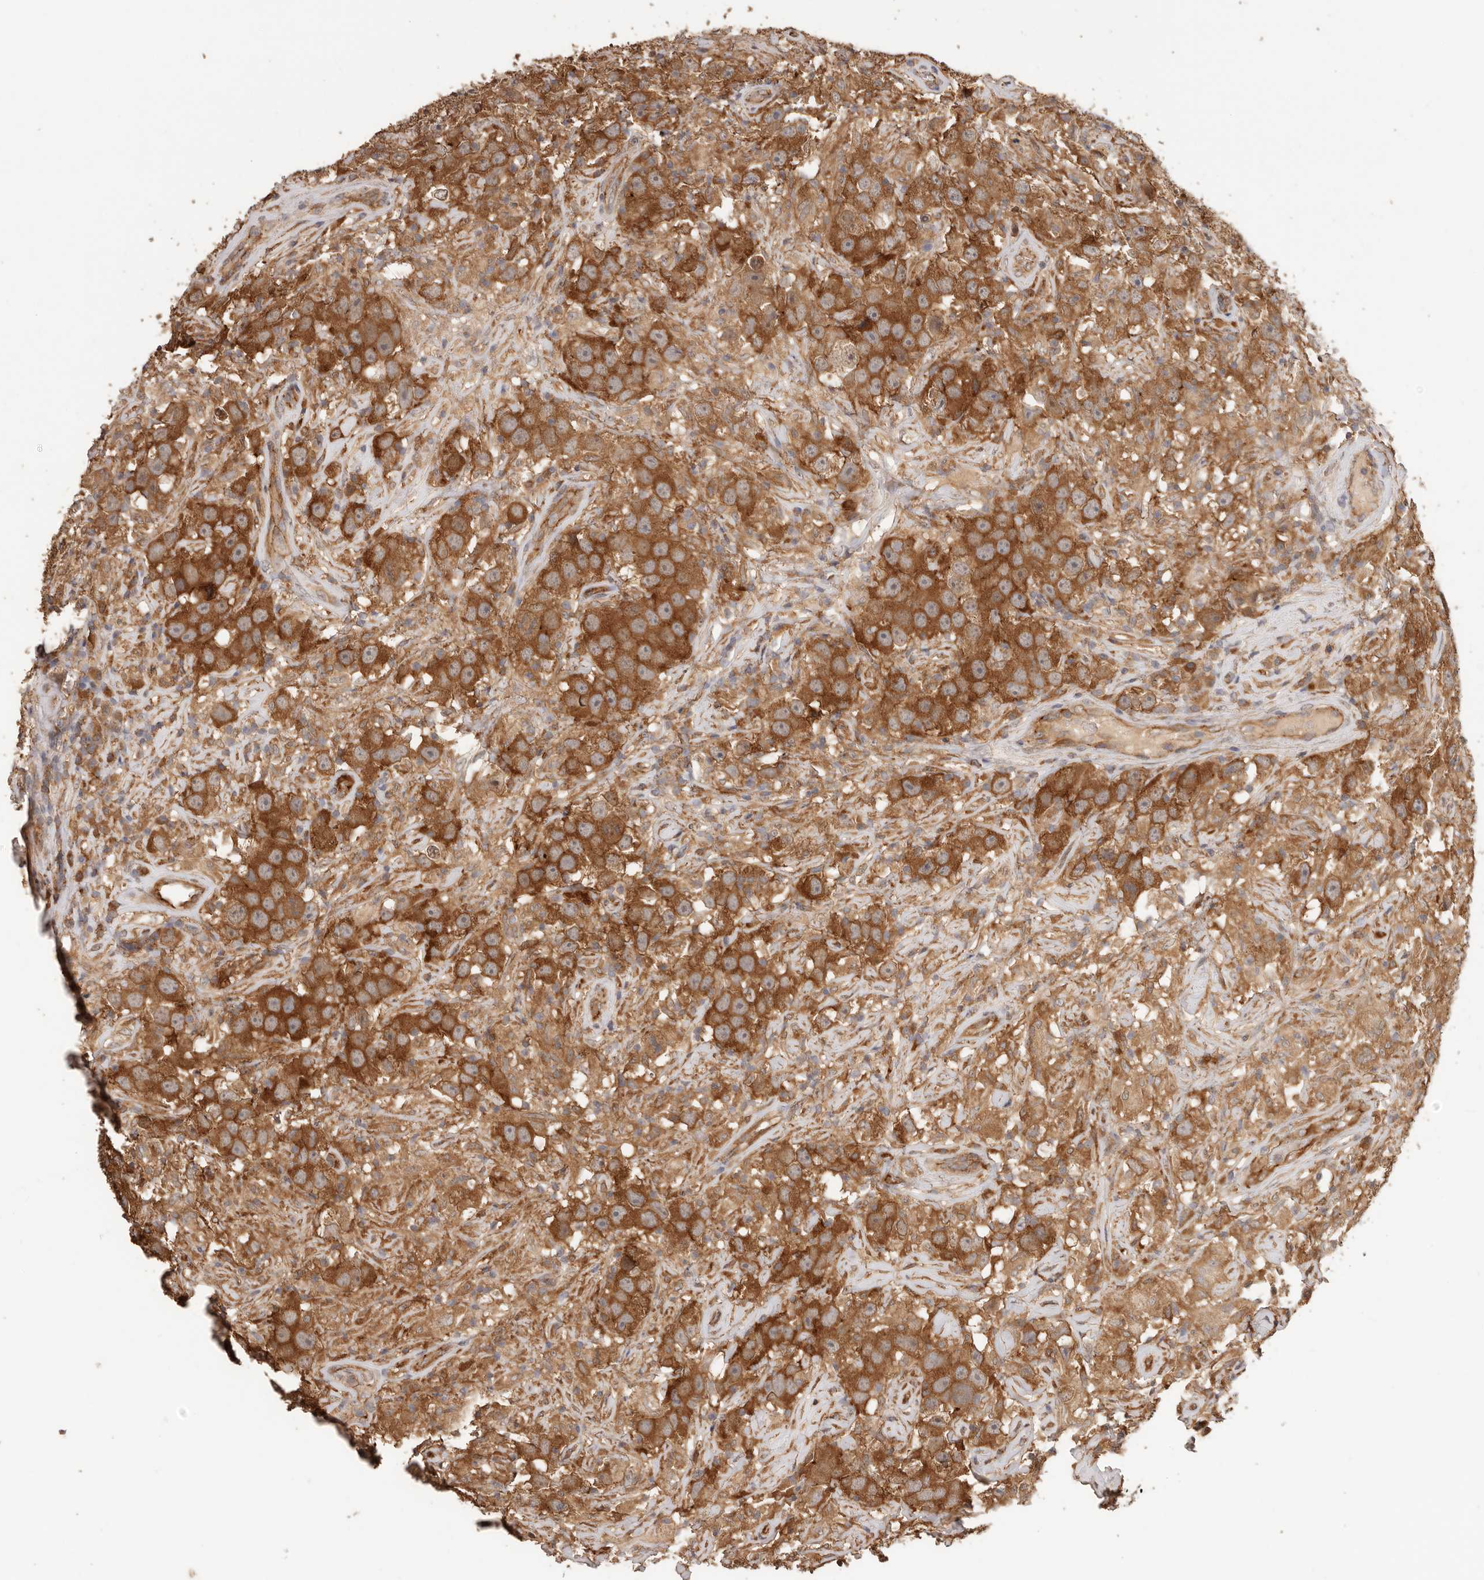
{"staining": {"intensity": "strong", "quantity": ">75%", "location": "cytoplasmic/membranous"}, "tissue": "testis cancer", "cell_type": "Tumor cells", "image_type": "cancer", "snomed": [{"axis": "morphology", "description": "Seminoma, NOS"}, {"axis": "topography", "description": "Testis"}], "caption": "IHC histopathology image of neoplastic tissue: human seminoma (testis) stained using immunohistochemistry shows high levels of strong protein expression localized specifically in the cytoplasmic/membranous of tumor cells, appearing as a cytoplasmic/membranous brown color.", "gene": "AFDN", "patient": {"sex": "male", "age": 49}}